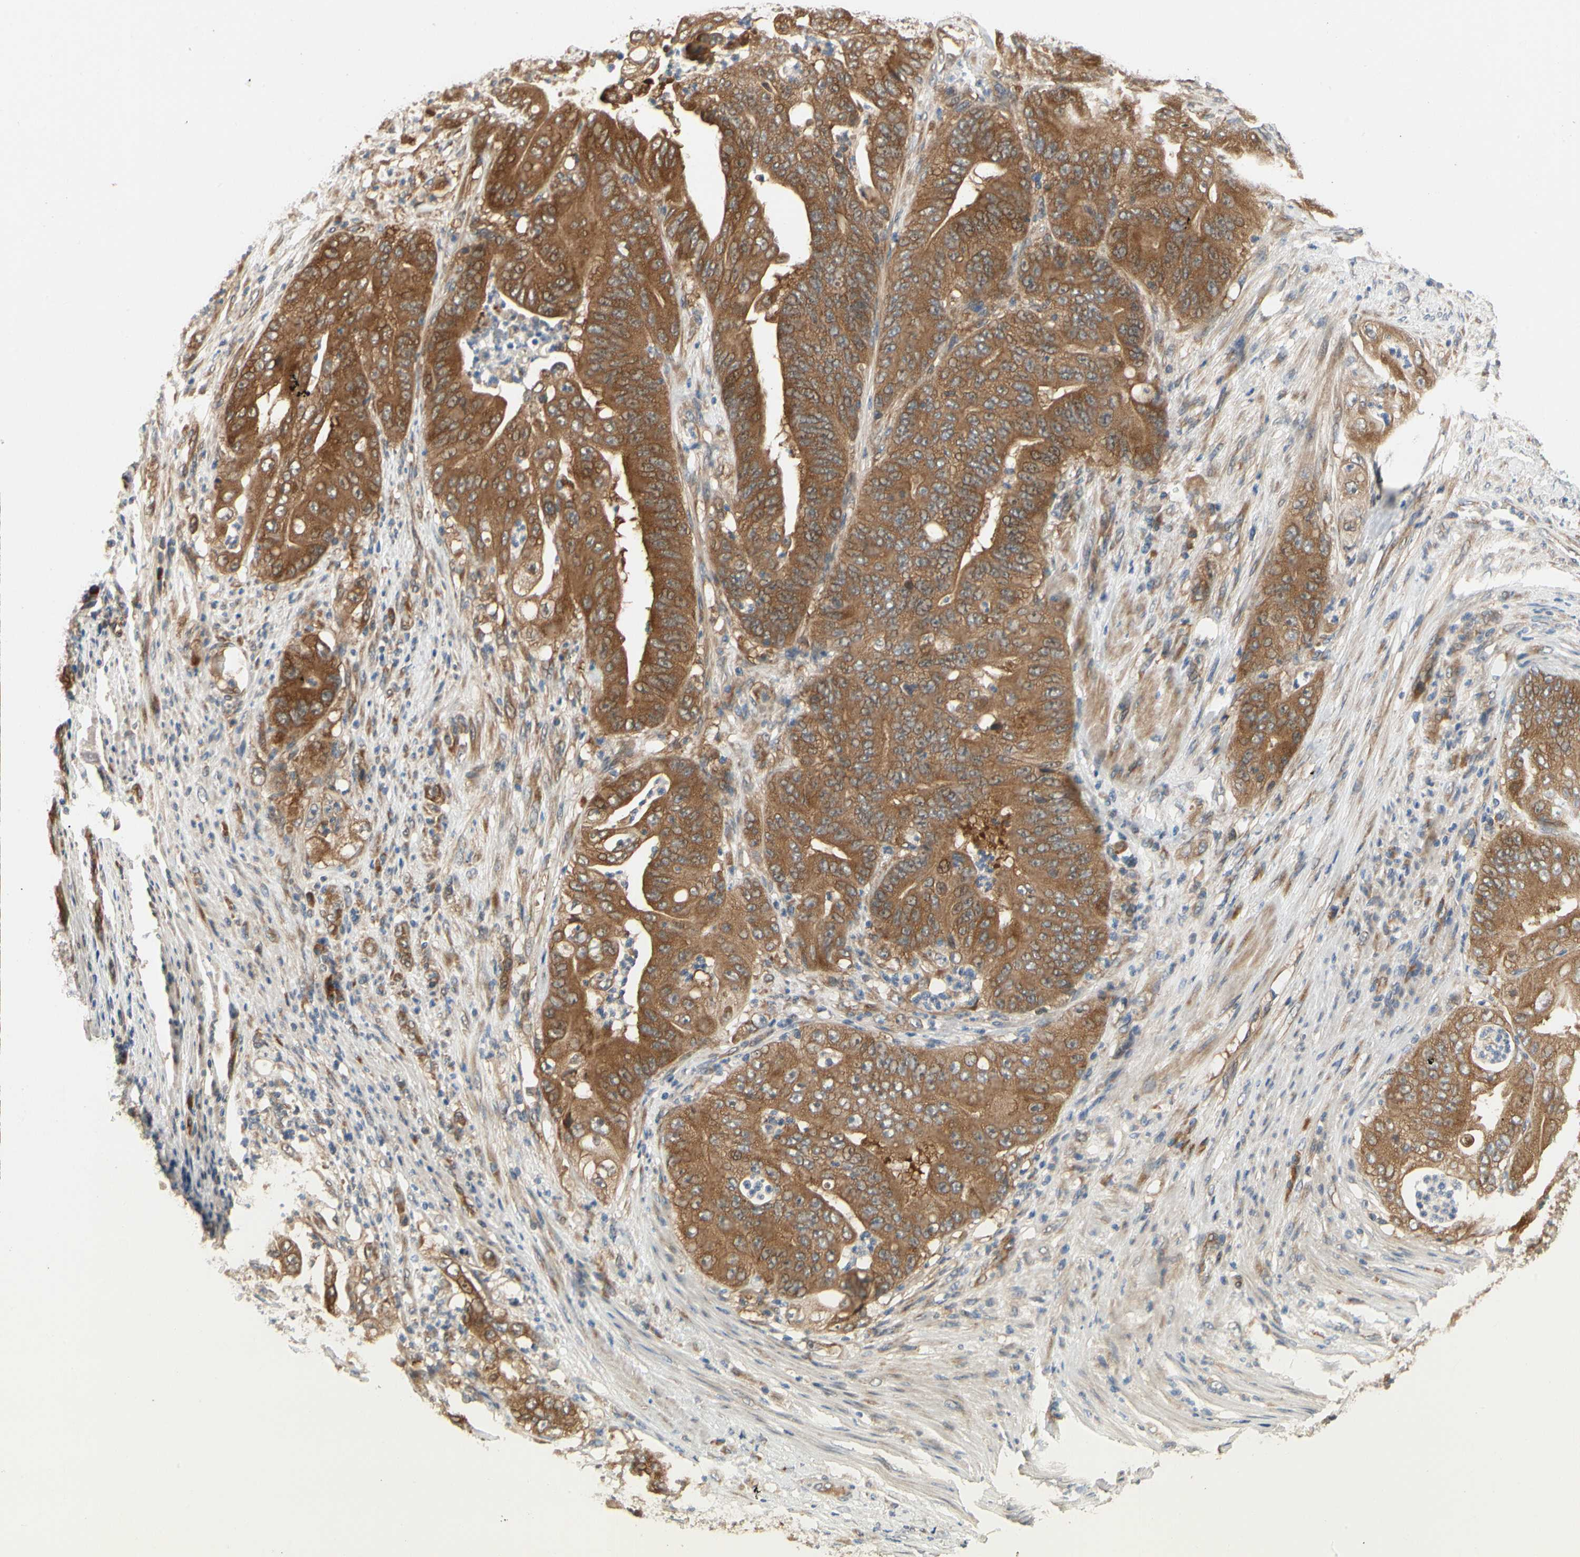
{"staining": {"intensity": "strong", "quantity": ">75%", "location": "cytoplasmic/membranous"}, "tissue": "stomach cancer", "cell_type": "Tumor cells", "image_type": "cancer", "snomed": [{"axis": "morphology", "description": "Adenocarcinoma, NOS"}, {"axis": "topography", "description": "Stomach"}], "caption": "The histopathology image reveals immunohistochemical staining of stomach cancer (adenocarcinoma). There is strong cytoplasmic/membranous positivity is identified in about >75% of tumor cells.", "gene": "TDRP", "patient": {"sex": "female", "age": 73}}